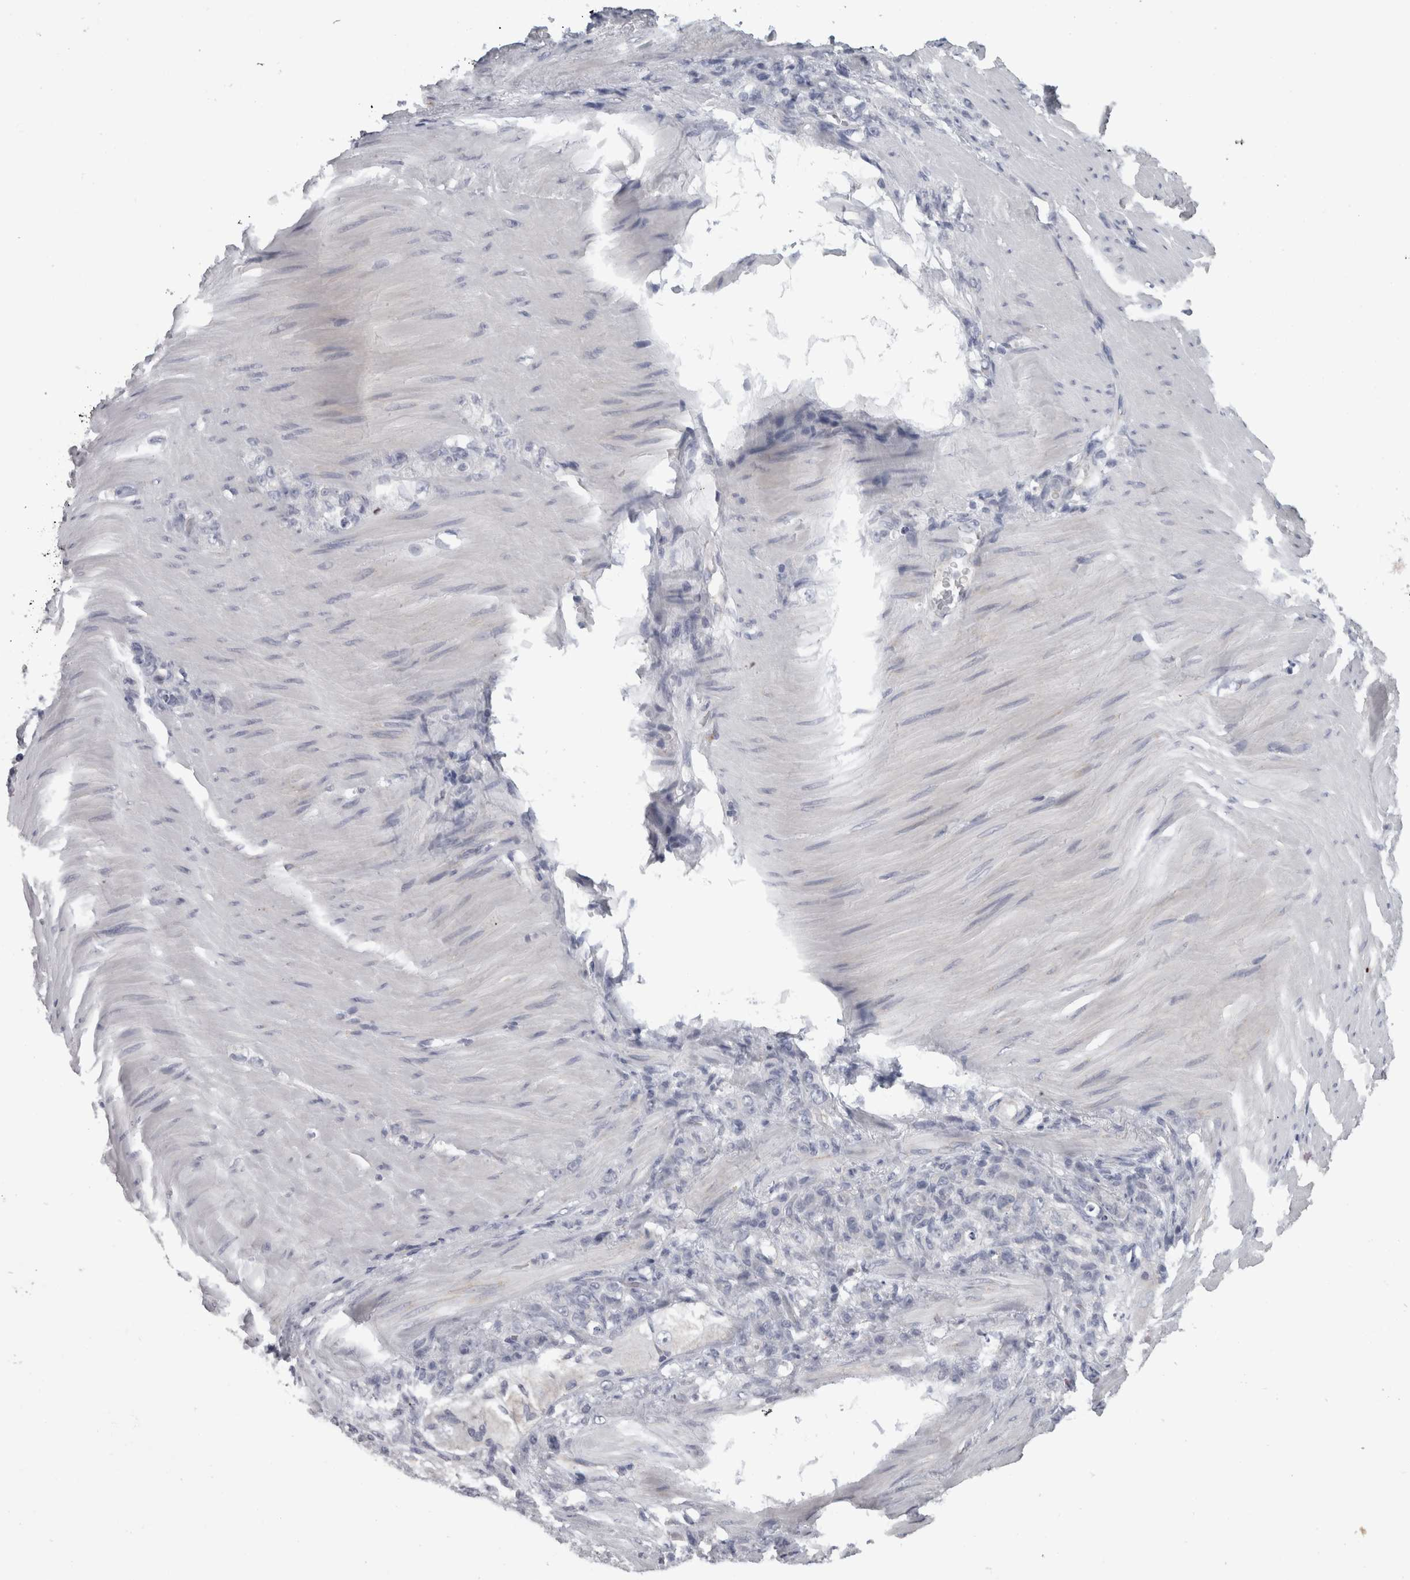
{"staining": {"intensity": "negative", "quantity": "none", "location": "none"}, "tissue": "stomach cancer", "cell_type": "Tumor cells", "image_type": "cancer", "snomed": [{"axis": "morphology", "description": "Normal tissue, NOS"}, {"axis": "morphology", "description": "Adenocarcinoma, NOS"}, {"axis": "topography", "description": "Stomach"}], "caption": "The image exhibits no significant expression in tumor cells of stomach adenocarcinoma.", "gene": "TCAP", "patient": {"sex": "male", "age": 82}}